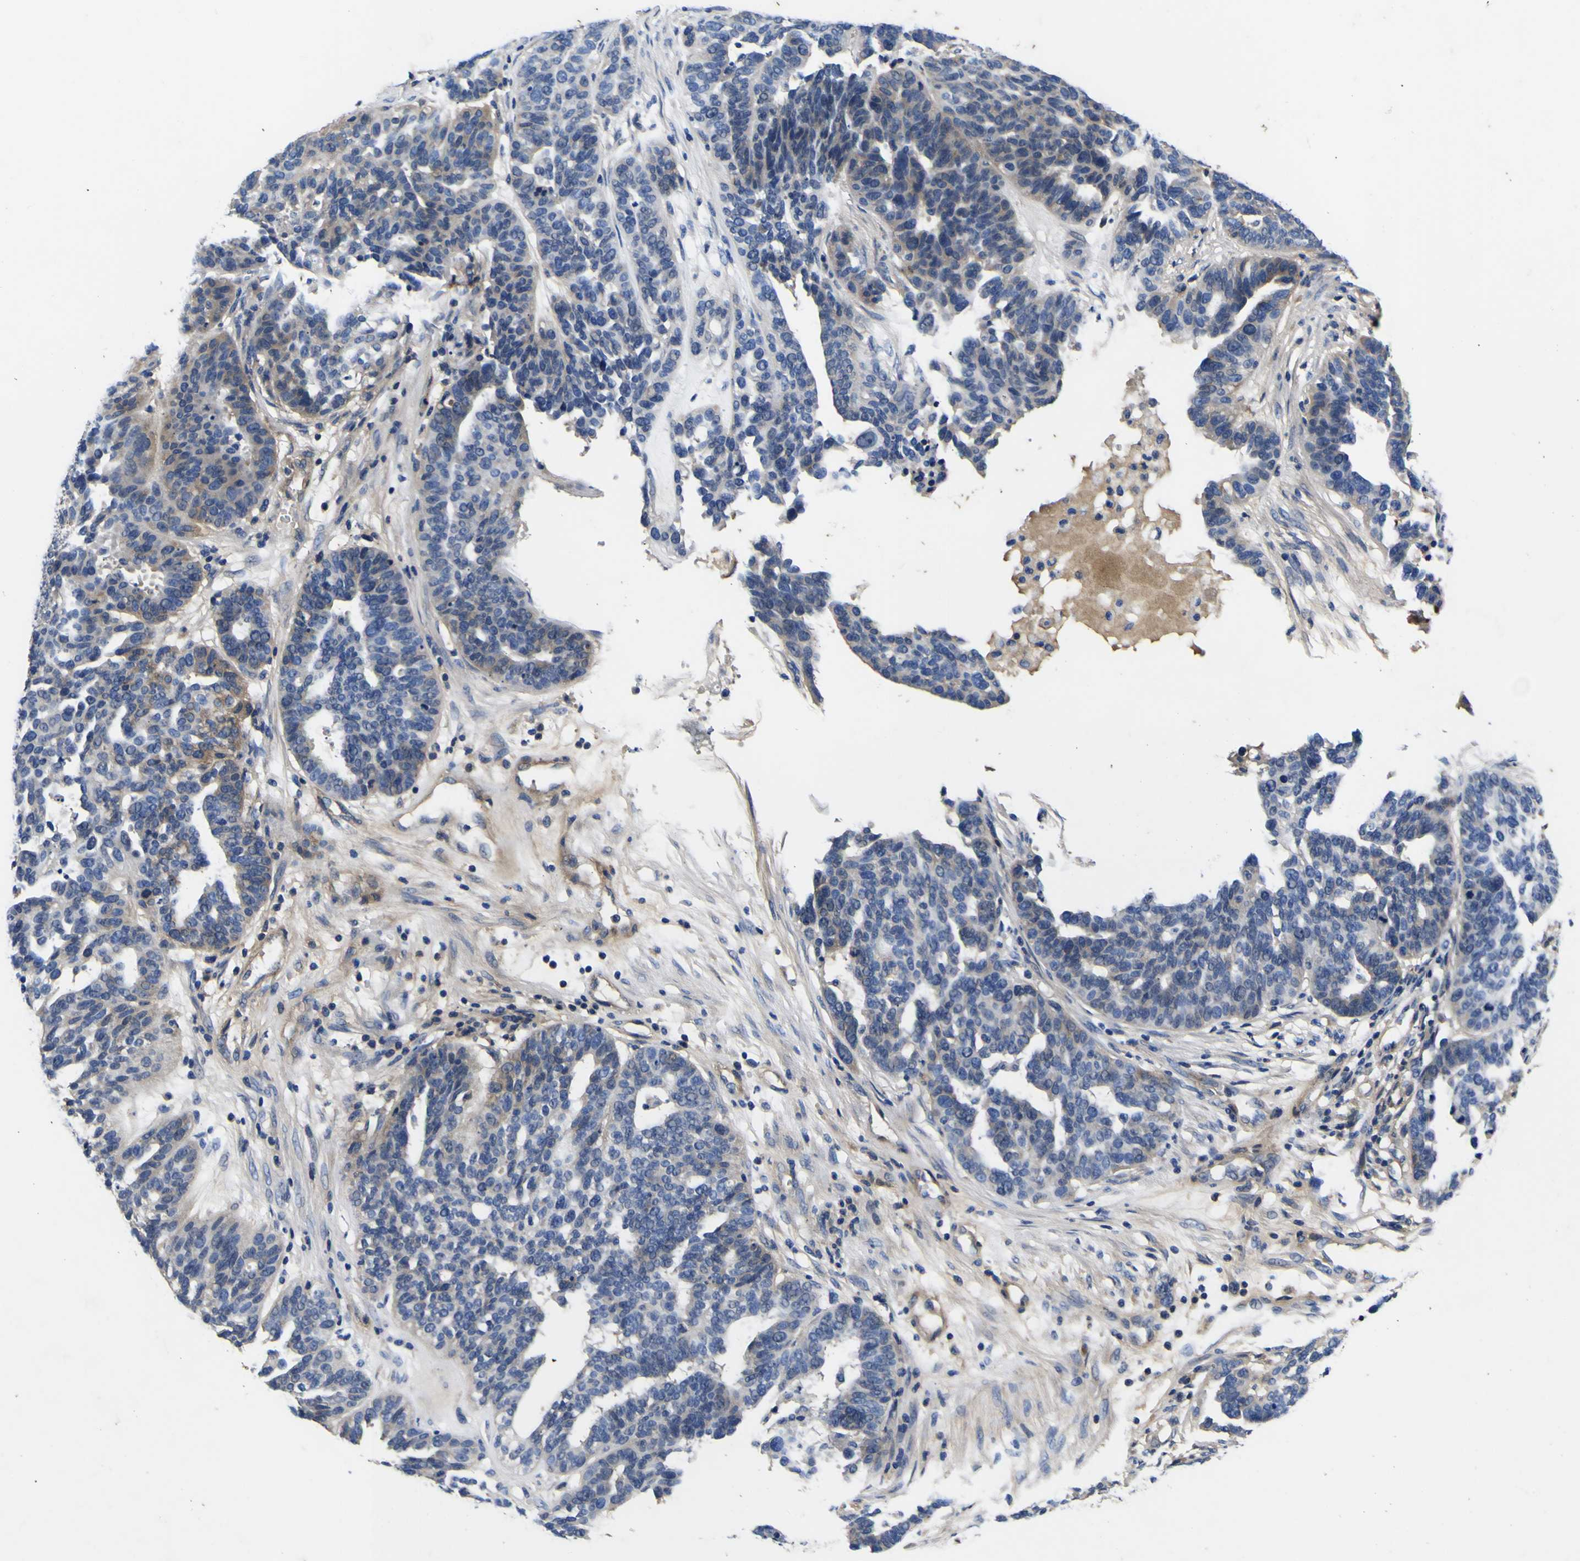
{"staining": {"intensity": "negative", "quantity": "none", "location": "none"}, "tissue": "ovarian cancer", "cell_type": "Tumor cells", "image_type": "cancer", "snomed": [{"axis": "morphology", "description": "Cystadenocarcinoma, serous, NOS"}, {"axis": "topography", "description": "Ovary"}], "caption": "Image shows no protein positivity in tumor cells of serous cystadenocarcinoma (ovarian) tissue.", "gene": "VASN", "patient": {"sex": "female", "age": 59}}